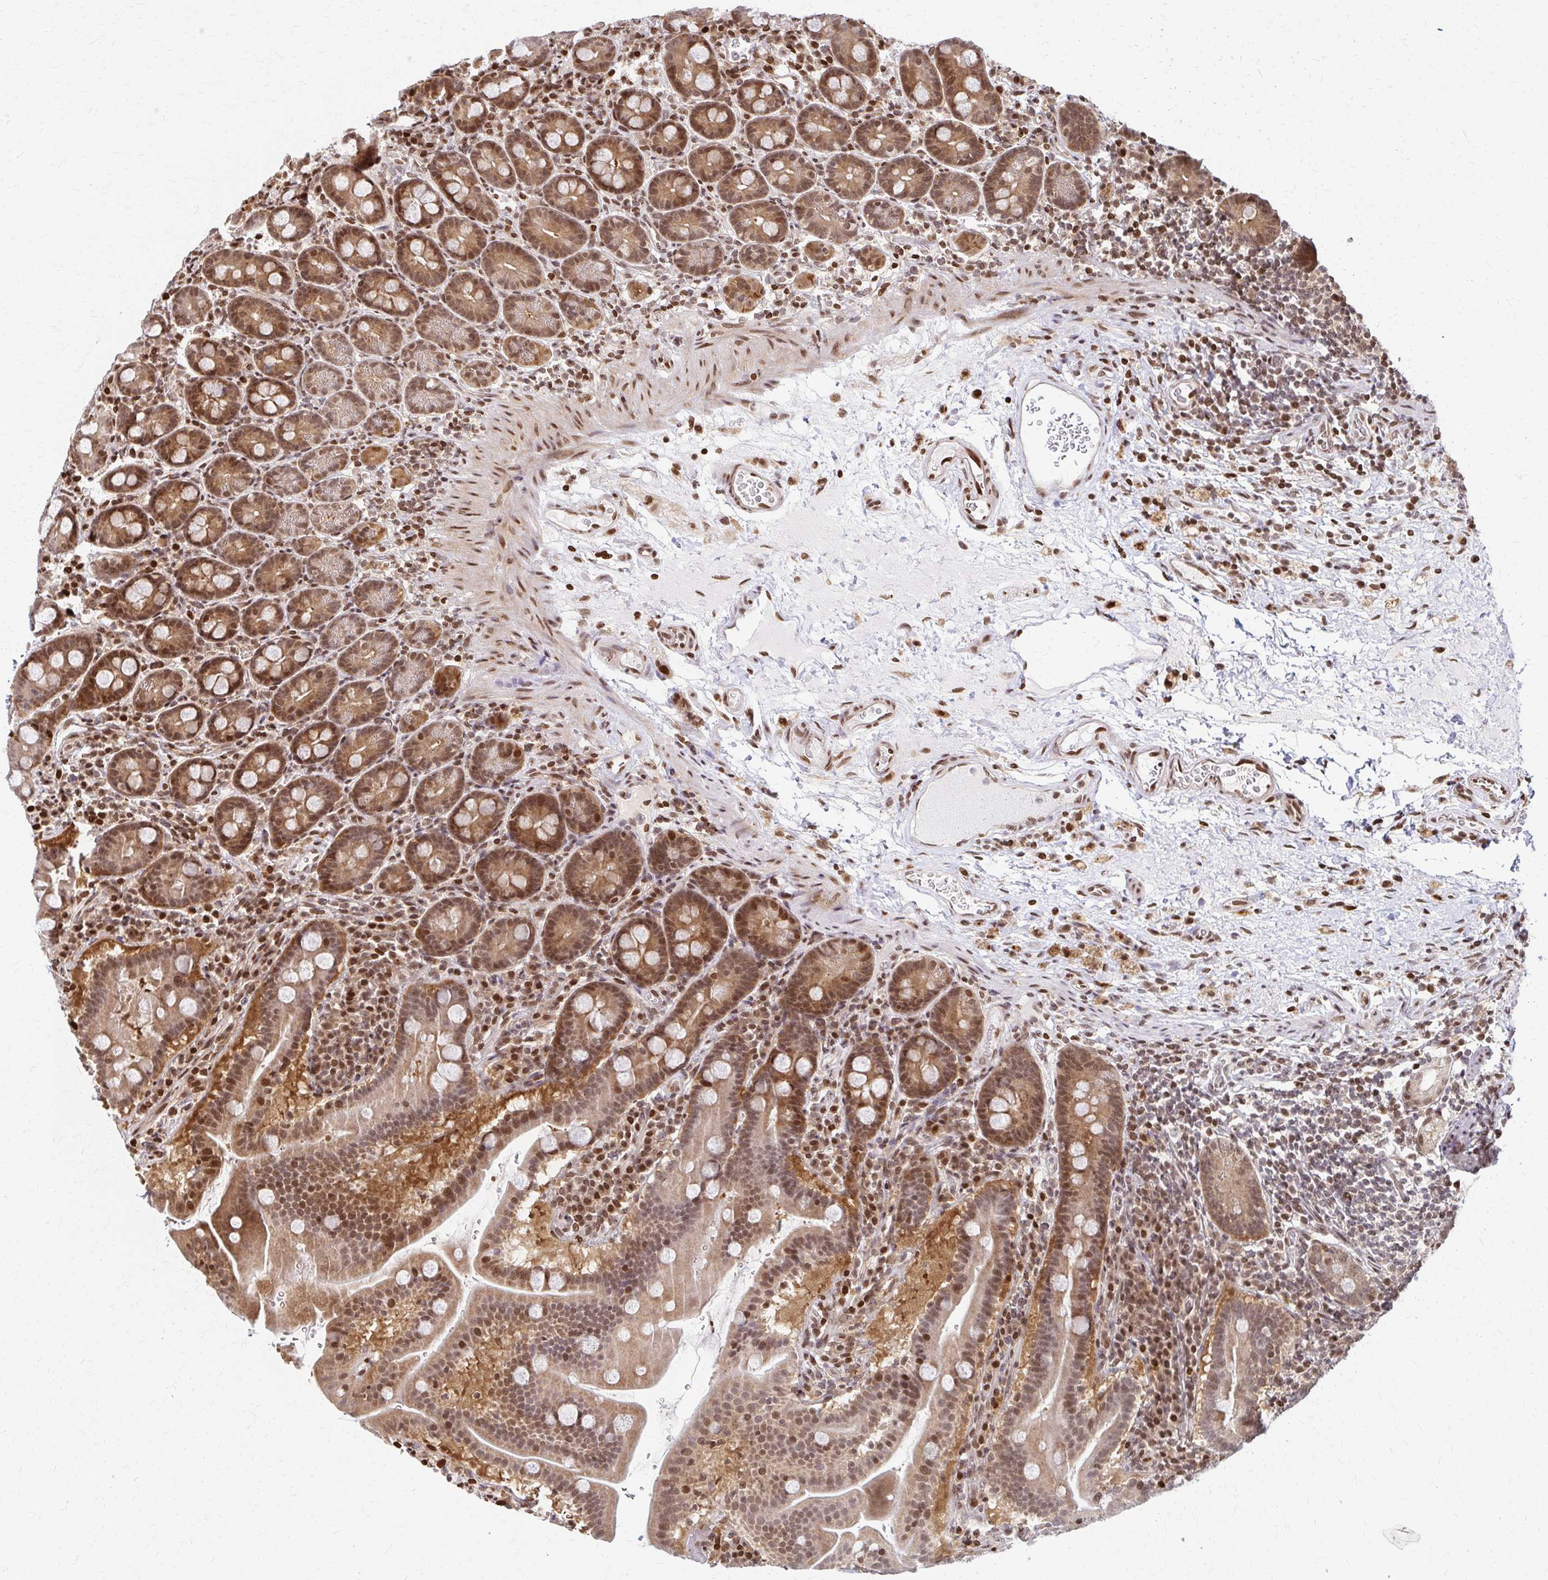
{"staining": {"intensity": "moderate", "quantity": ">75%", "location": "cytoplasmic/membranous,nuclear"}, "tissue": "small intestine", "cell_type": "Glandular cells", "image_type": "normal", "snomed": [{"axis": "morphology", "description": "Normal tissue, NOS"}, {"axis": "topography", "description": "Small intestine"}], "caption": "The immunohistochemical stain shows moderate cytoplasmic/membranous,nuclear staining in glandular cells of benign small intestine. (IHC, brightfield microscopy, high magnification).", "gene": "PSMD7", "patient": {"sex": "male", "age": 26}}